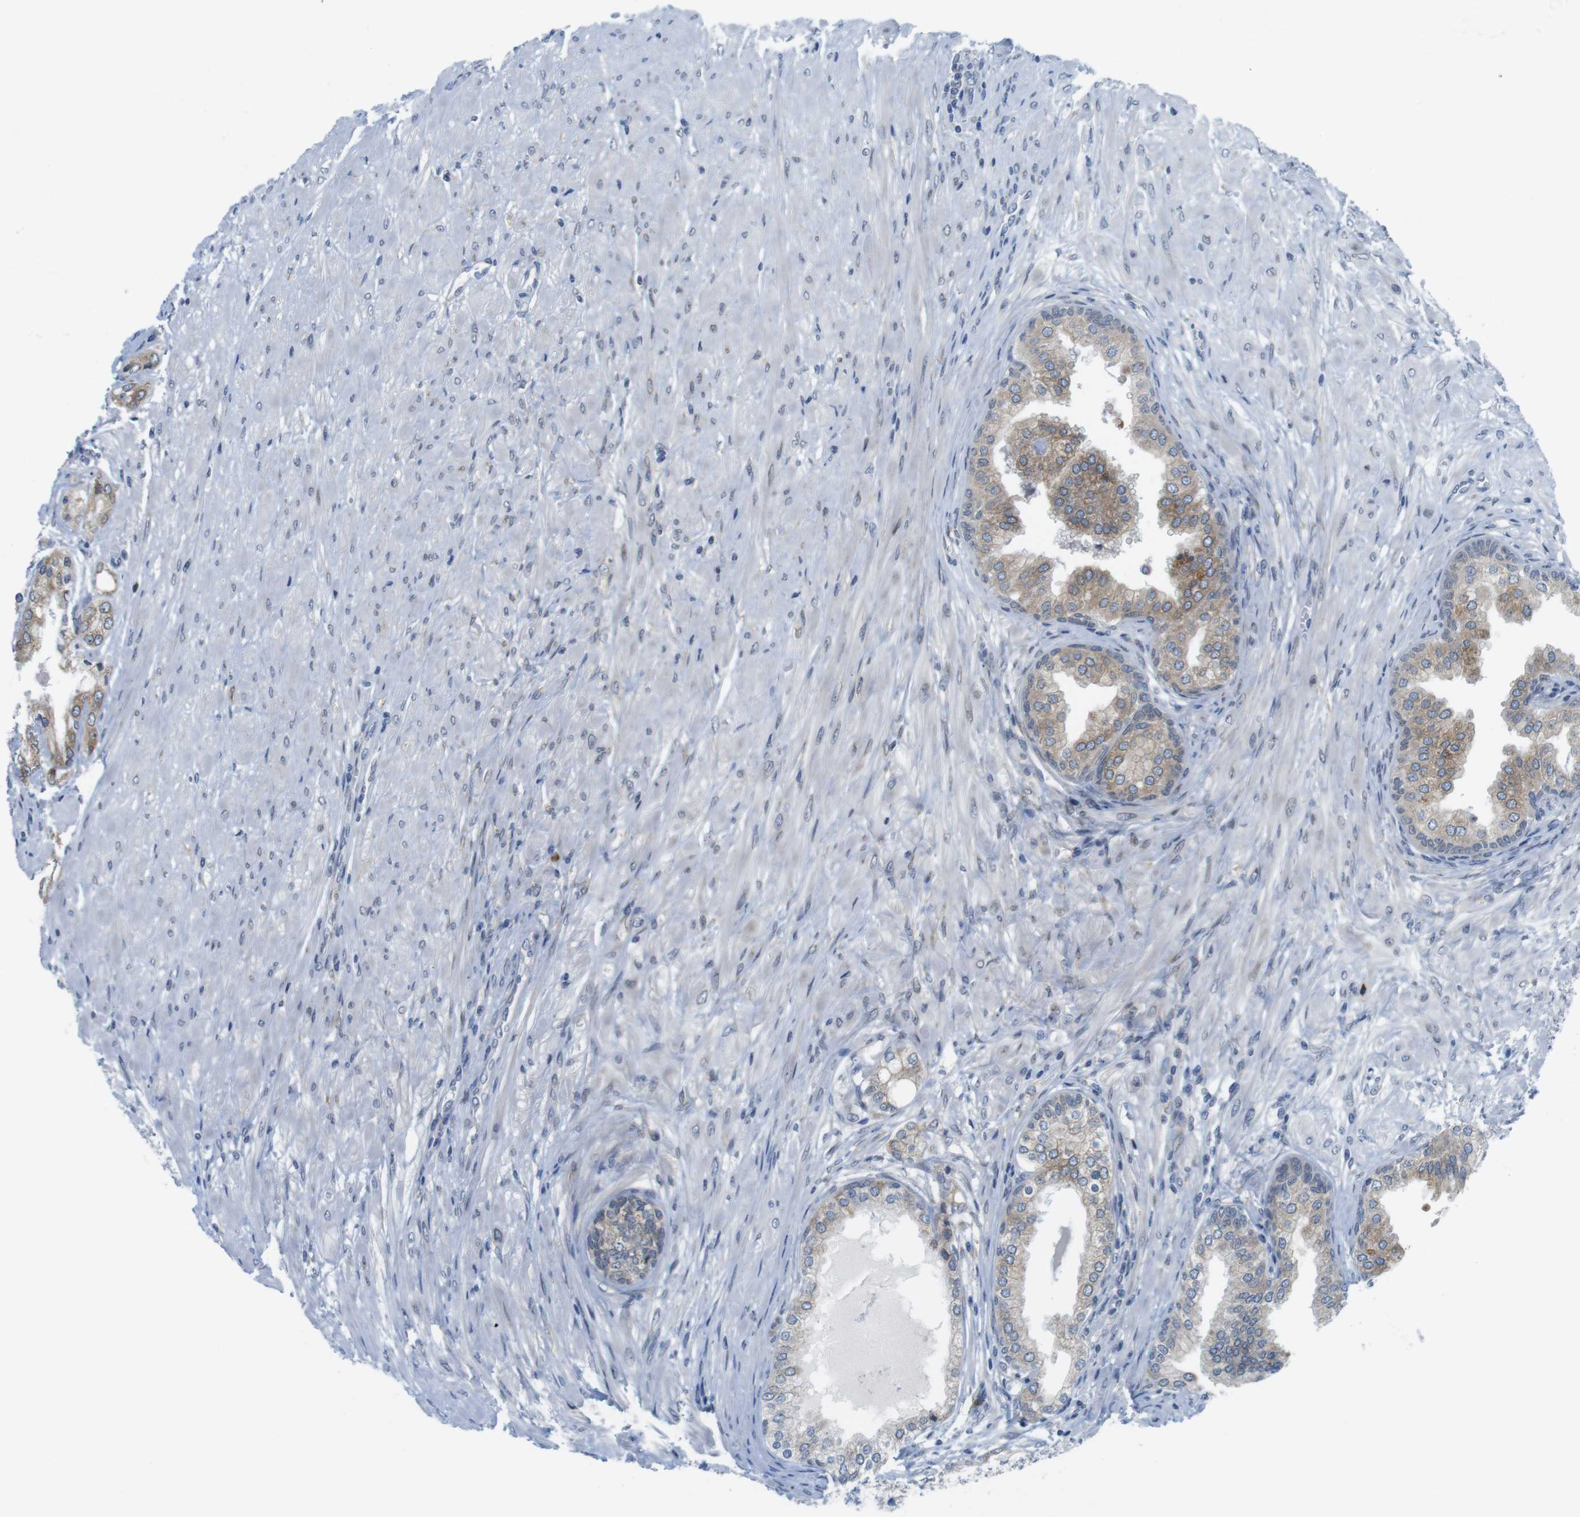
{"staining": {"intensity": "weak", "quantity": "25%-75%", "location": "cytoplasmic/membranous"}, "tissue": "prostate cancer", "cell_type": "Tumor cells", "image_type": "cancer", "snomed": [{"axis": "morphology", "description": "Adenocarcinoma, High grade"}, {"axis": "topography", "description": "Prostate"}], "caption": "IHC of prostate cancer shows low levels of weak cytoplasmic/membranous positivity in approximately 25%-75% of tumor cells. The staining was performed using DAB (3,3'-diaminobenzidine) to visualize the protein expression in brown, while the nuclei were stained in blue with hematoxylin (Magnification: 20x).", "gene": "ERGIC3", "patient": {"sex": "male", "age": 59}}